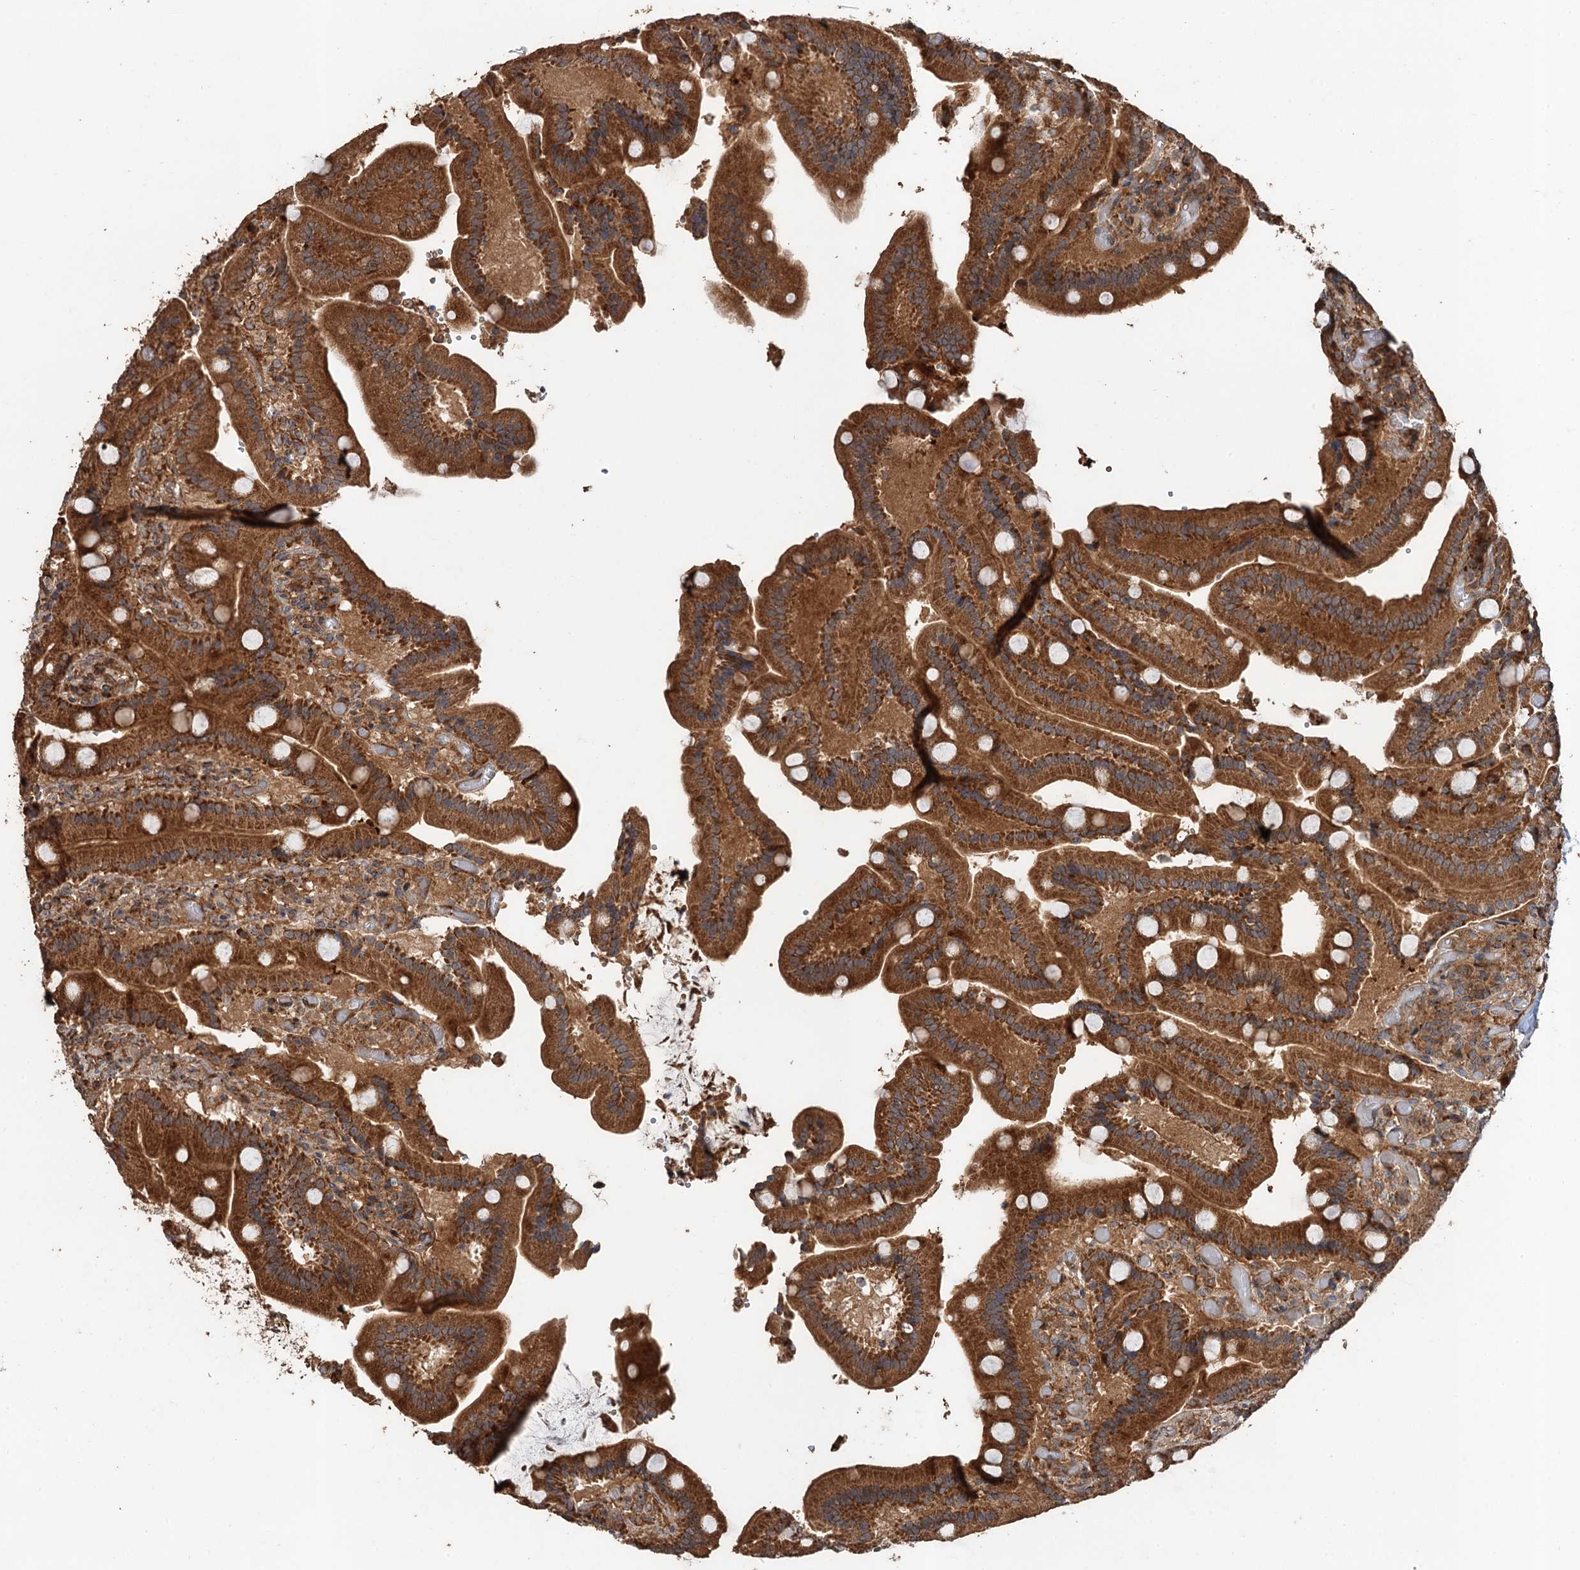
{"staining": {"intensity": "strong", "quantity": ">75%", "location": "cytoplasmic/membranous"}, "tissue": "duodenum", "cell_type": "Glandular cells", "image_type": "normal", "snomed": [{"axis": "morphology", "description": "Normal tissue, NOS"}, {"axis": "topography", "description": "Duodenum"}], "caption": "Immunohistochemical staining of normal human duodenum demonstrates strong cytoplasmic/membranous protein positivity in about >75% of glandular cells.", "gene": "DEXI", "patient": {"sex": "female", "age": 62}}